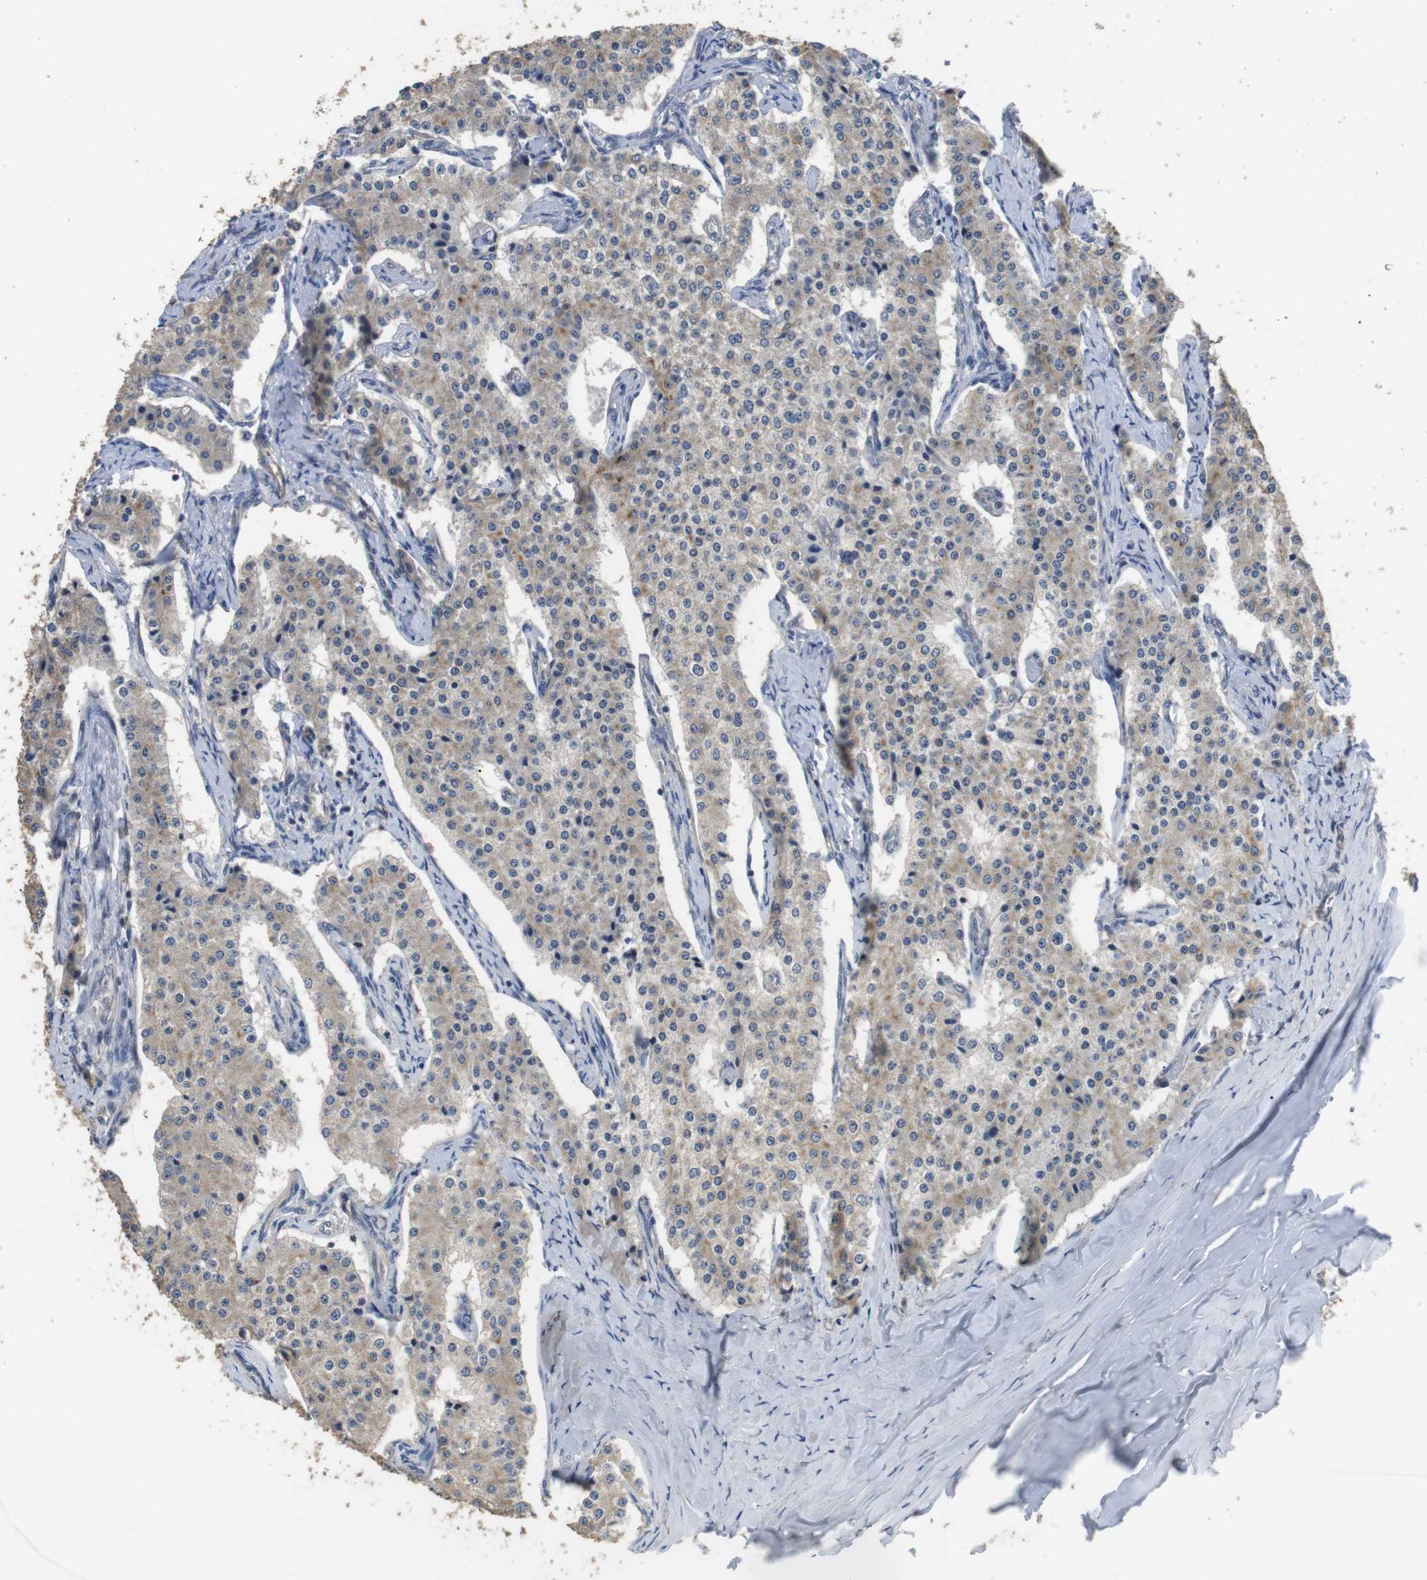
{"staining": {"intensity": "negative", "quantity": "none", "location": "none"}, "tissue": "carcinoid", "cell_type": "Tumor cells", "image_type": "cancer", "snomed": [{"axis": "morphology", "description": "Carcinoid, malignant, NOS"}, {"axis": "topography", "description": "Colon"}], "caption": "Tumor cells are negative for brown protein staining in carcinoid.", "gene": "ADGRL3", "patient": {"sex": "female", "age": 52}}